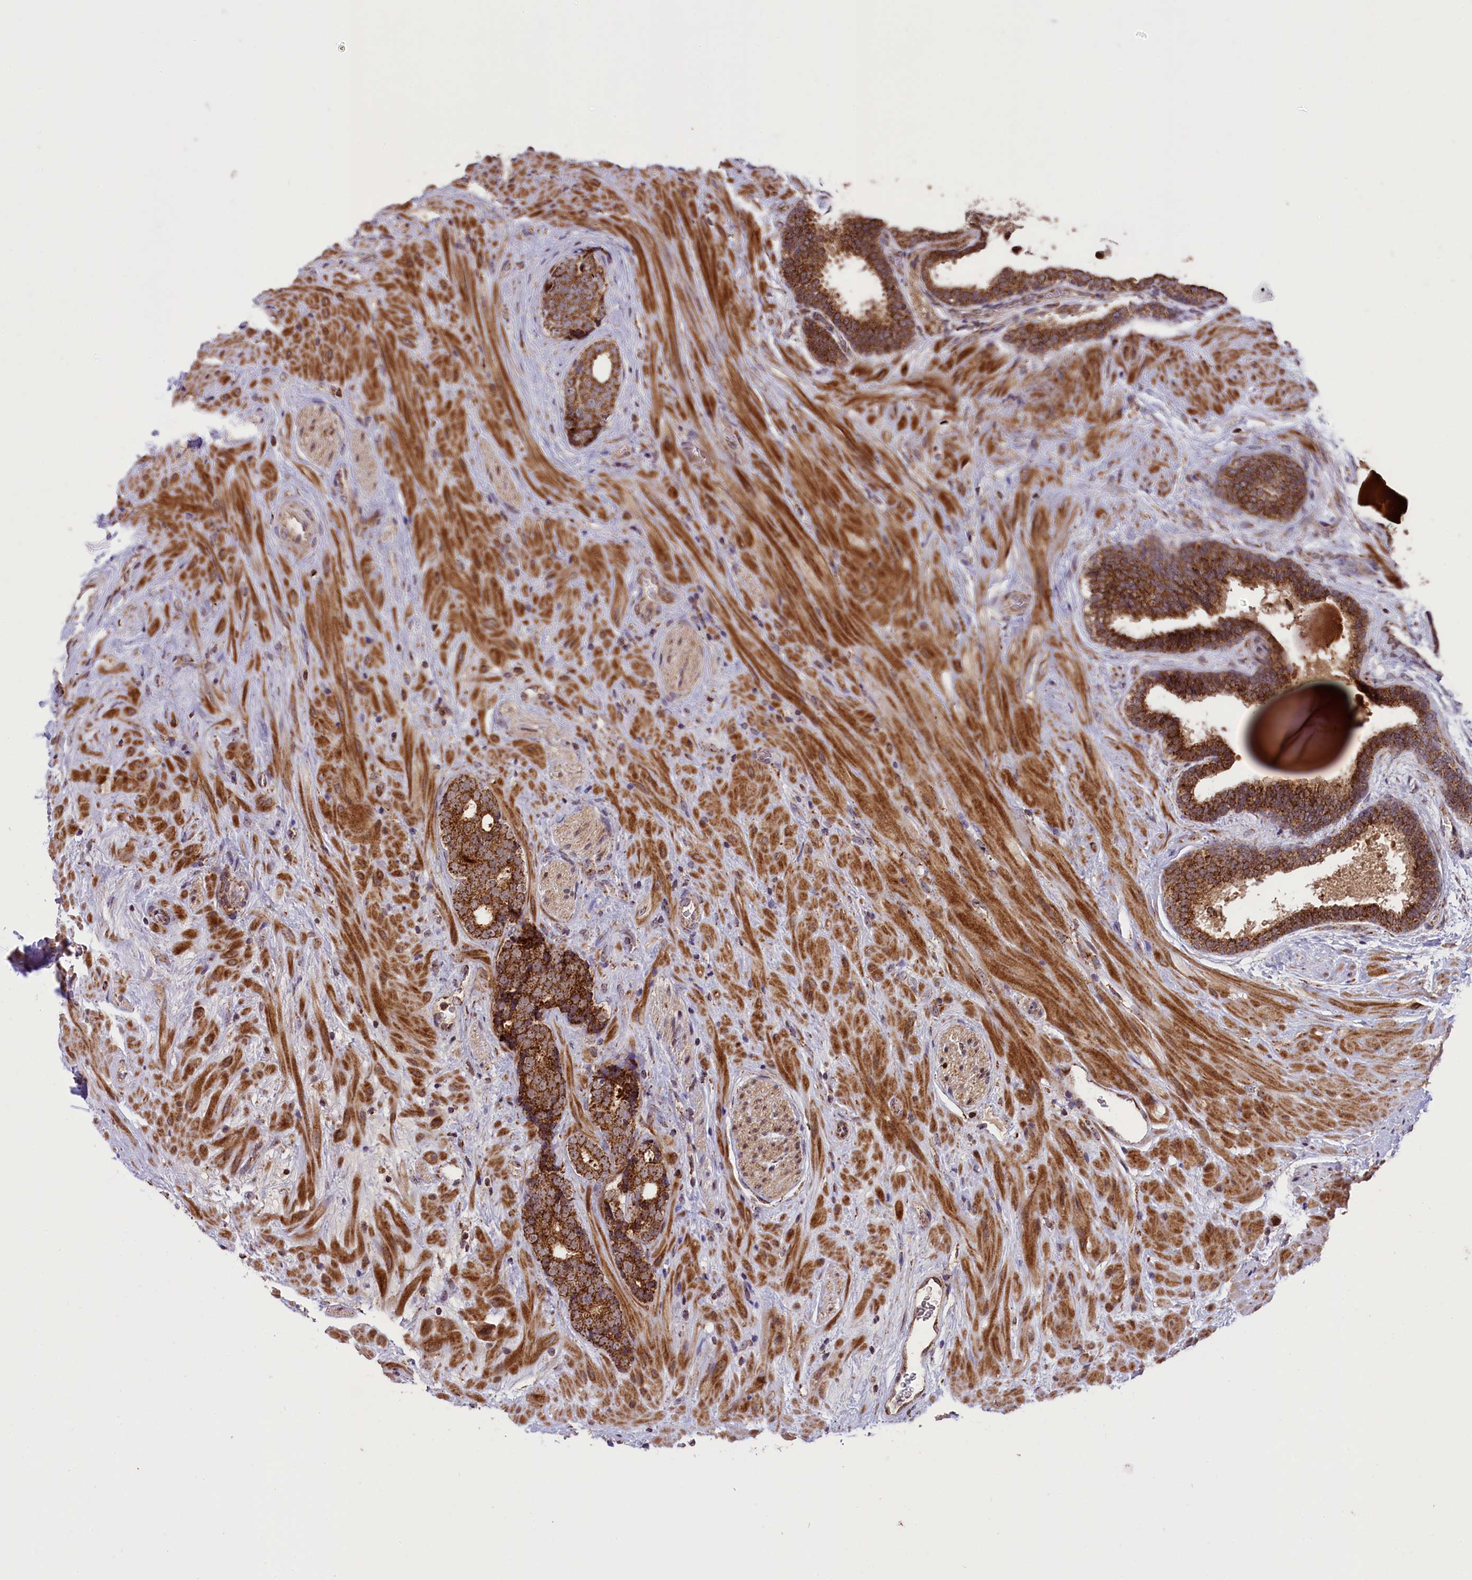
{"staining": {"intensity": "strong", "quantity": ">75%", "location": "cytoplasmic/membranous"}, "tissue": "prostate cancer", "cell_type": "Tumor cells", "image_type": "cancer", "snomed": [{"axis": "morphology", "description": "Adenocarcinoma, High grade"}, {"axis": "topography", "description": "Prostate"}], "caption": "Tumor cells demonstrate high levels of strong cytoplasmic/membranous positivity in about >75% of cells in human high-grade adenocarcinoma (prostate). The staining is performed using DAB brown chromogen to label protein expression. The nuclei are counter-stained blue using hematoxylin.", "gene": "GLRX5", "patient": {"sex": "male", "age": 56}}